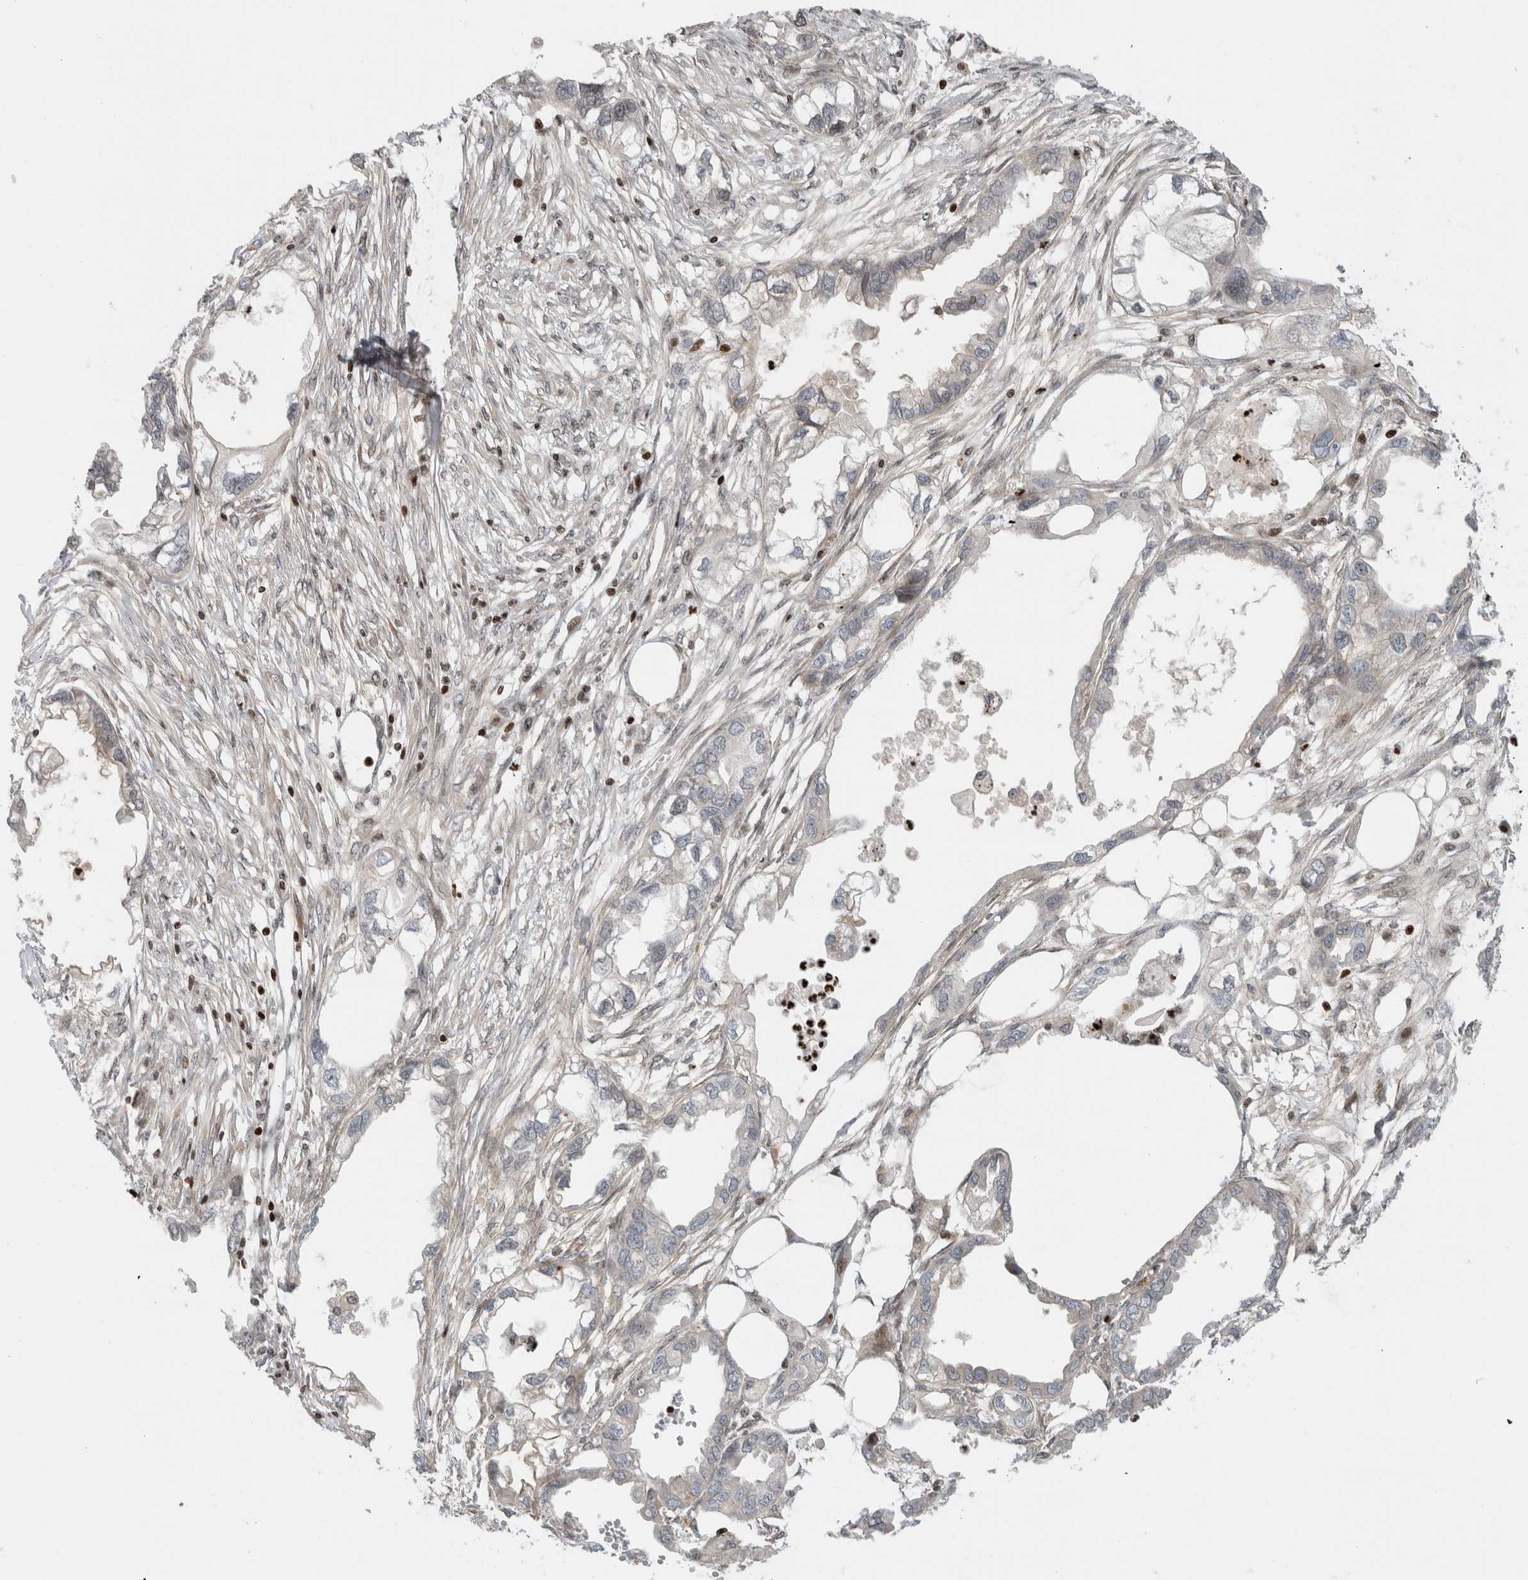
{"staining": {"intensity": "negative", "quantity": "none", "location": "none"}, "tissue": "endometrial cancer", "cell_type": "Tumor cells", "image_type": "cancer", "snomed": [{"axis": "morphology", "description": "Adenocarcinoma, NOS"}, {"axis": "morphology", "description": "Adenocarcinoma, metastatic, NOS"}, {"axis": "topography", "description": "Adipose tissue"}, {"axis": "topography", "description": "Endometrium"}], "caption": "Immunohistochemistry (IHC) photomicrograph of human endometrial cancer stained for a protein (brown), which demonstrates no positivity in tumor cells. The staining is performed using DAB brown chromogen with nuclei counter-stained in using hematoxylin.", "gene": "GINS4", "patient": {"sex": "female", "age": 67}}